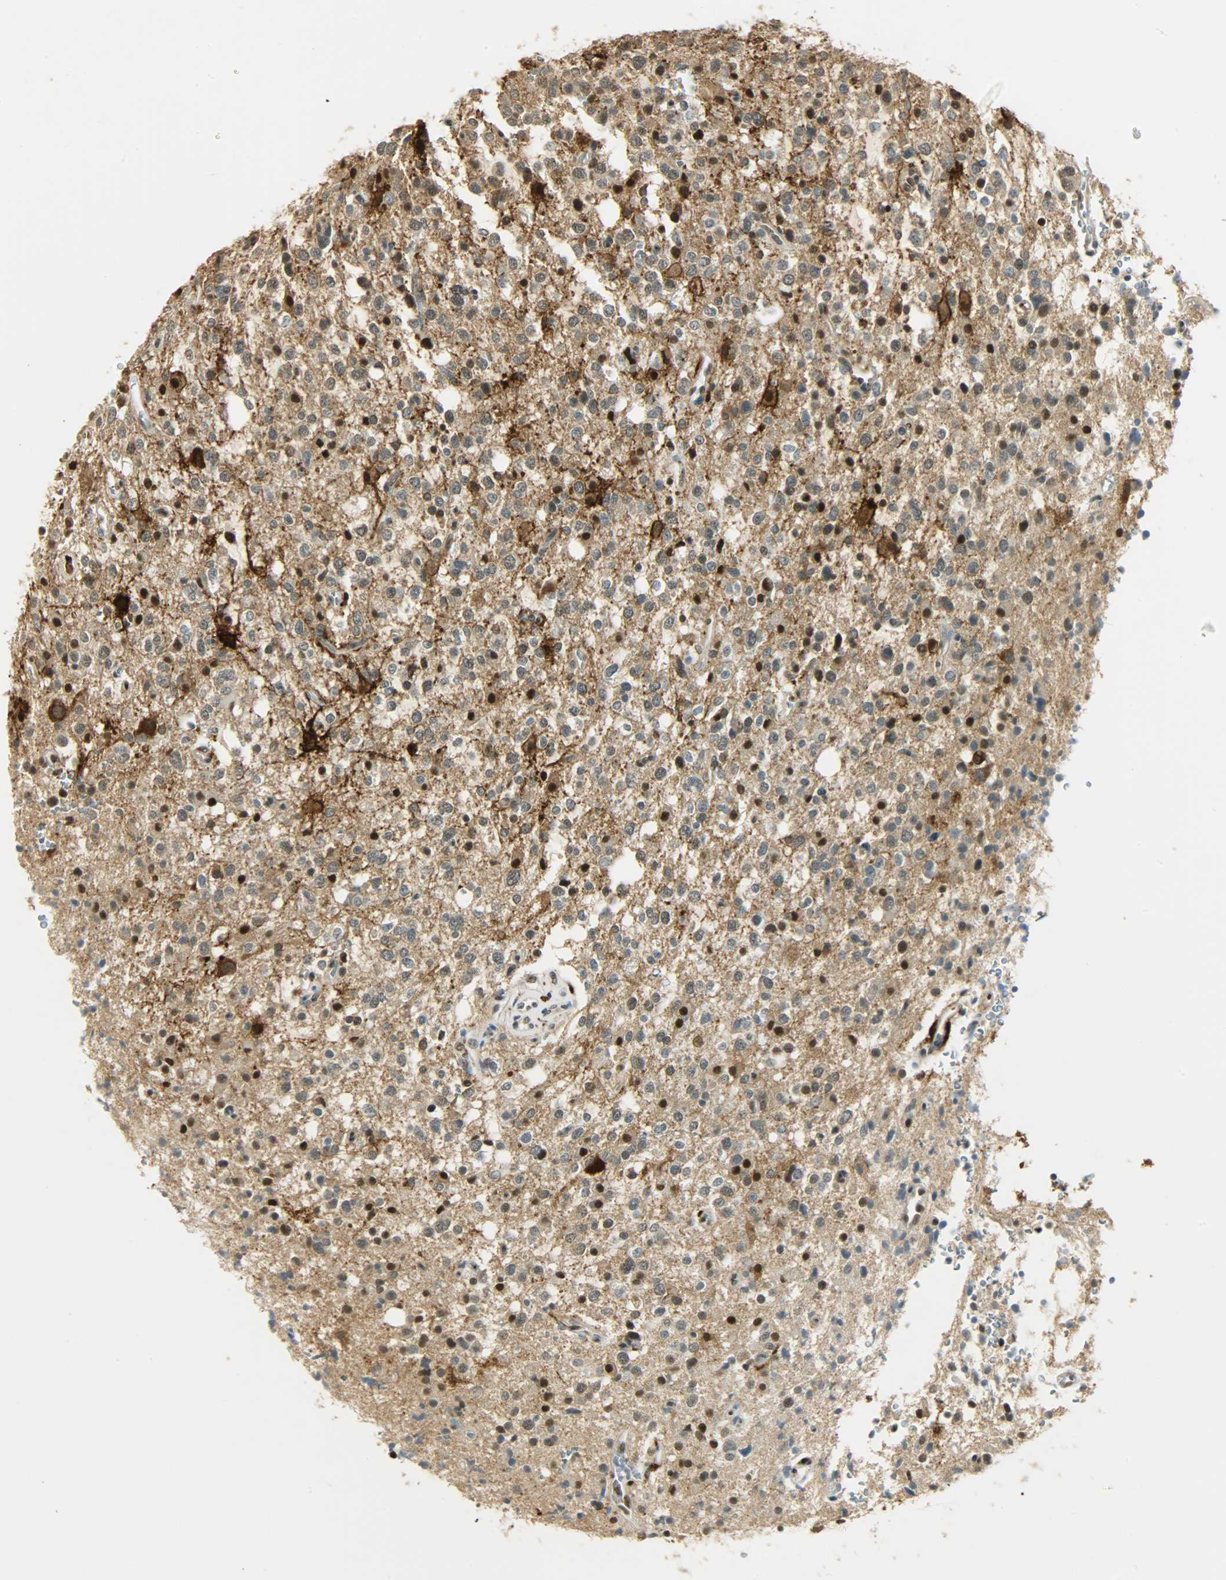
{"staining": {"intensity": "strong", "quantity": "25%-75%", "location": "cytoplasmic/membranous,nuclear"}, "tissue": "glioma", "cell_type": "Tumor cells", "image_type": "cancer", "snomed": [{"axis": "morphology", "description": "Glioma, malignant, High grade"}, {"axis": "topography", "description": "Brain"}], "caption": "Tumor cells exhibit strong cytoplasmic/membranous and nuclear expression in approximately 25%-75% of cells in glioma. (brown staining indicates protein expression, while blue staining denotes nuclei).", "gene": "NGFR", "patient": {"sex": "male", "age": 47}}